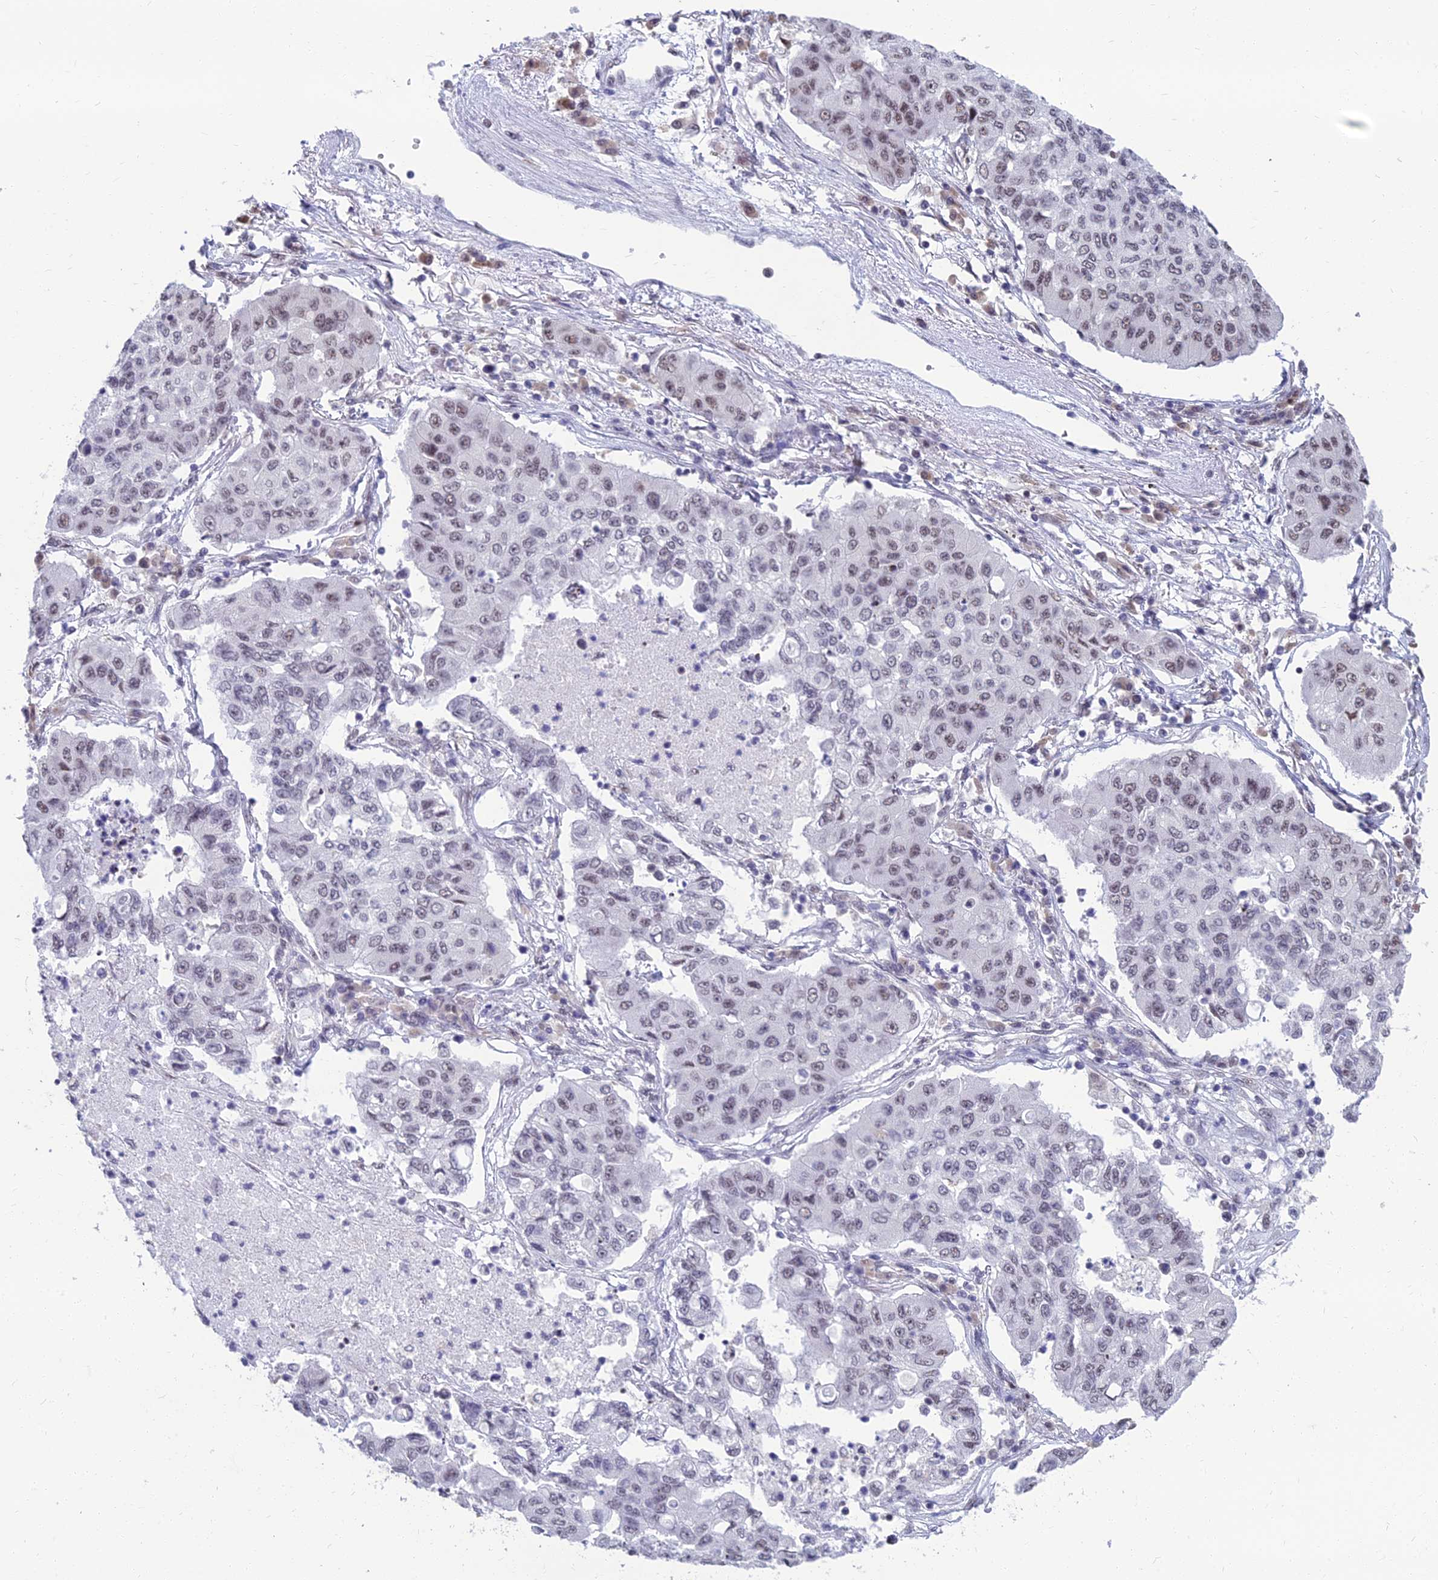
{"staining": {"intensity": "weak", "quantity": "25%-75%", "location": "nuclear"}, "tissue": "lung cancer", "cell_type": "Tumor cells", "image_type": "cancer", "snomed": [{"axis": "morphology", "description": "Squamous cell carcinoma, NOS"}, {"axis": "topography", "description": "Lung"}], "caption": "A low amount of weak nuclear positivity is appreciated in about 25%-75% of tumor cells in lung cancer tissue.", "gene": "SRSF7", "patient": {"sex": "male", "age": 74}}